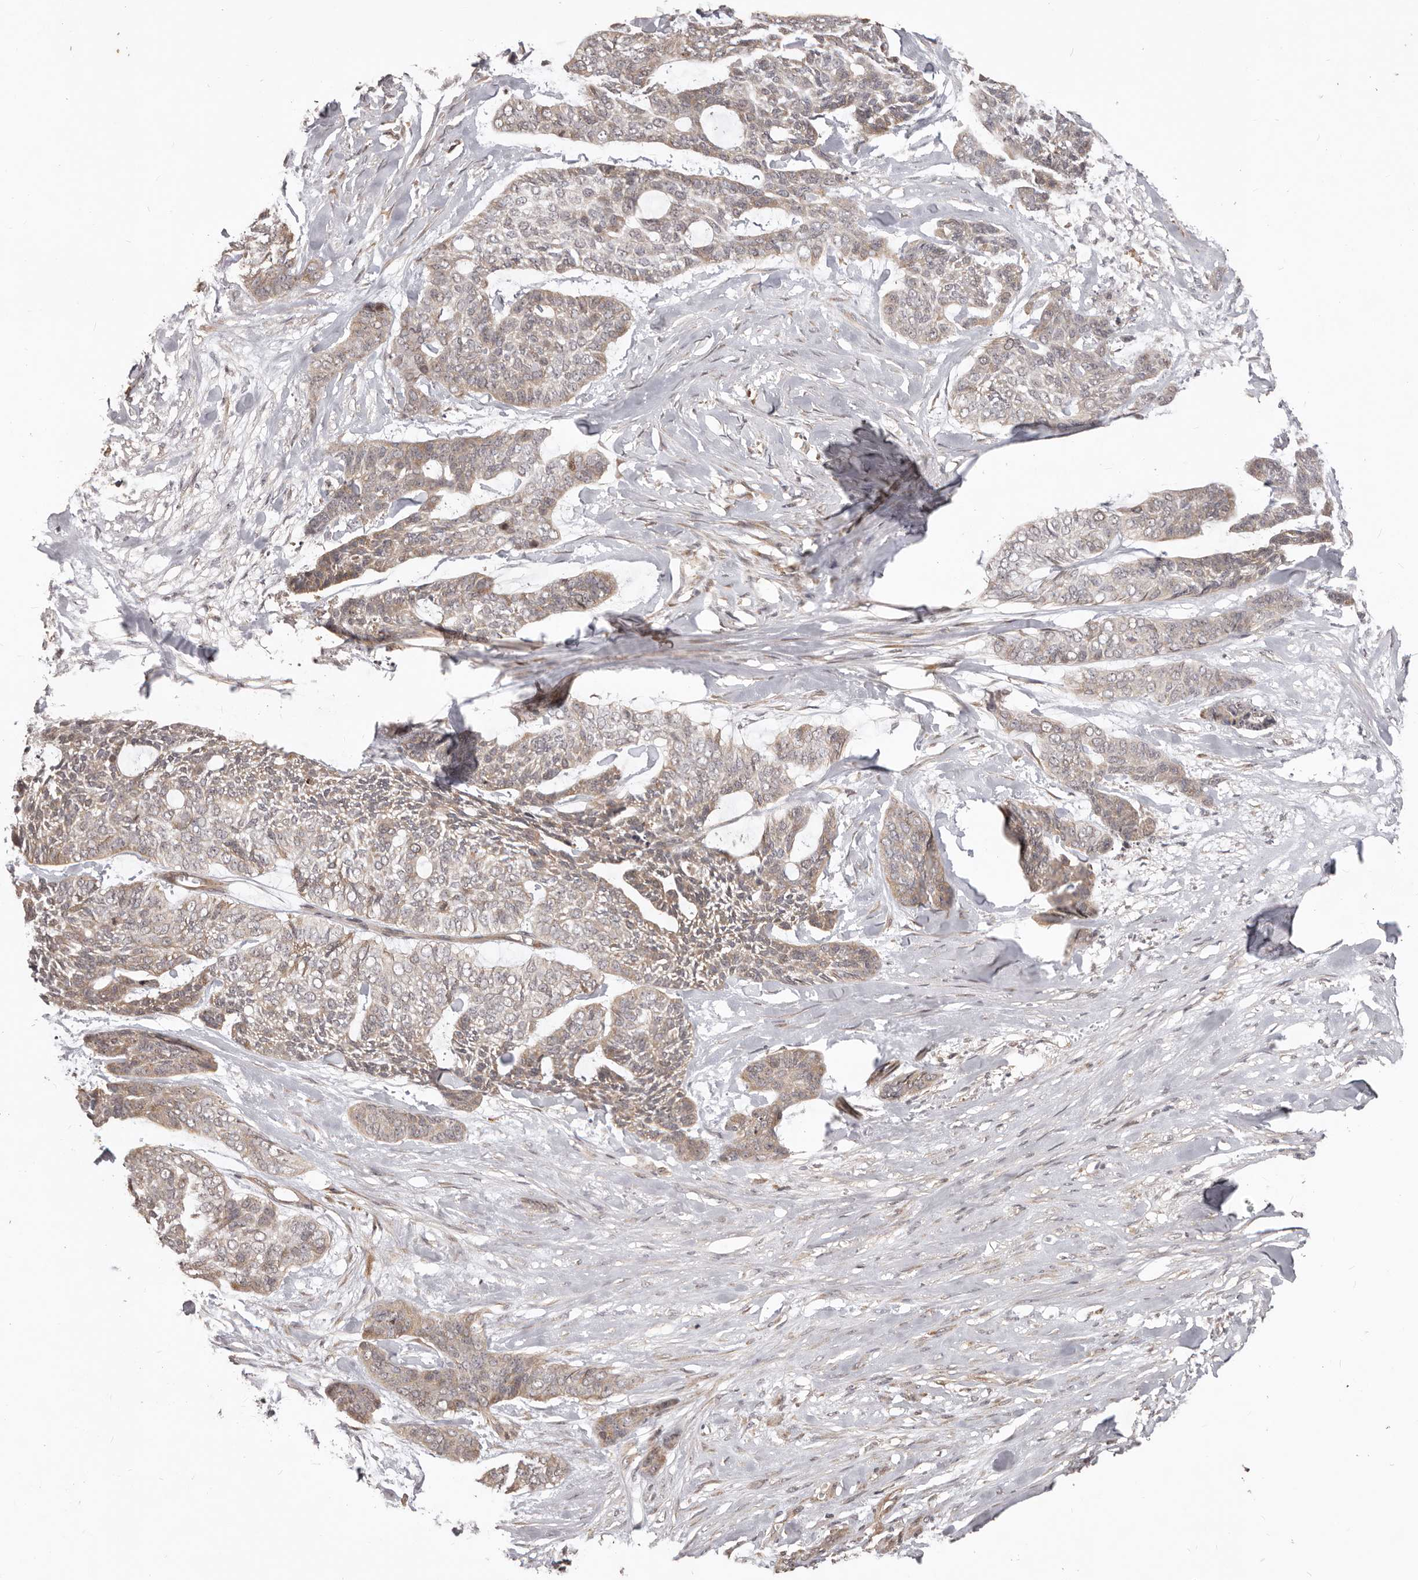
{"staining": {"intensity": "weak", "quantity": ">75%", "location": "cytoplasmic/membranous"}, "tissue": "skin cancer", "cell_type": "Tumor cells", "image_type": "cancer", "snomed": [{"axis": "morphology", "description": "Basal cell carcinoma"}, {"axis": "topography", "description": "Skin"}], "caption": "Immunohistochemical staining of human skin cancer (basal cell carcinoma) shows low levels of weak cytoplasmic/membranous expression in approximately >75% of tumor cells.", "gene": "RNF187", "patient": {"sex": "female", "age": 64}}